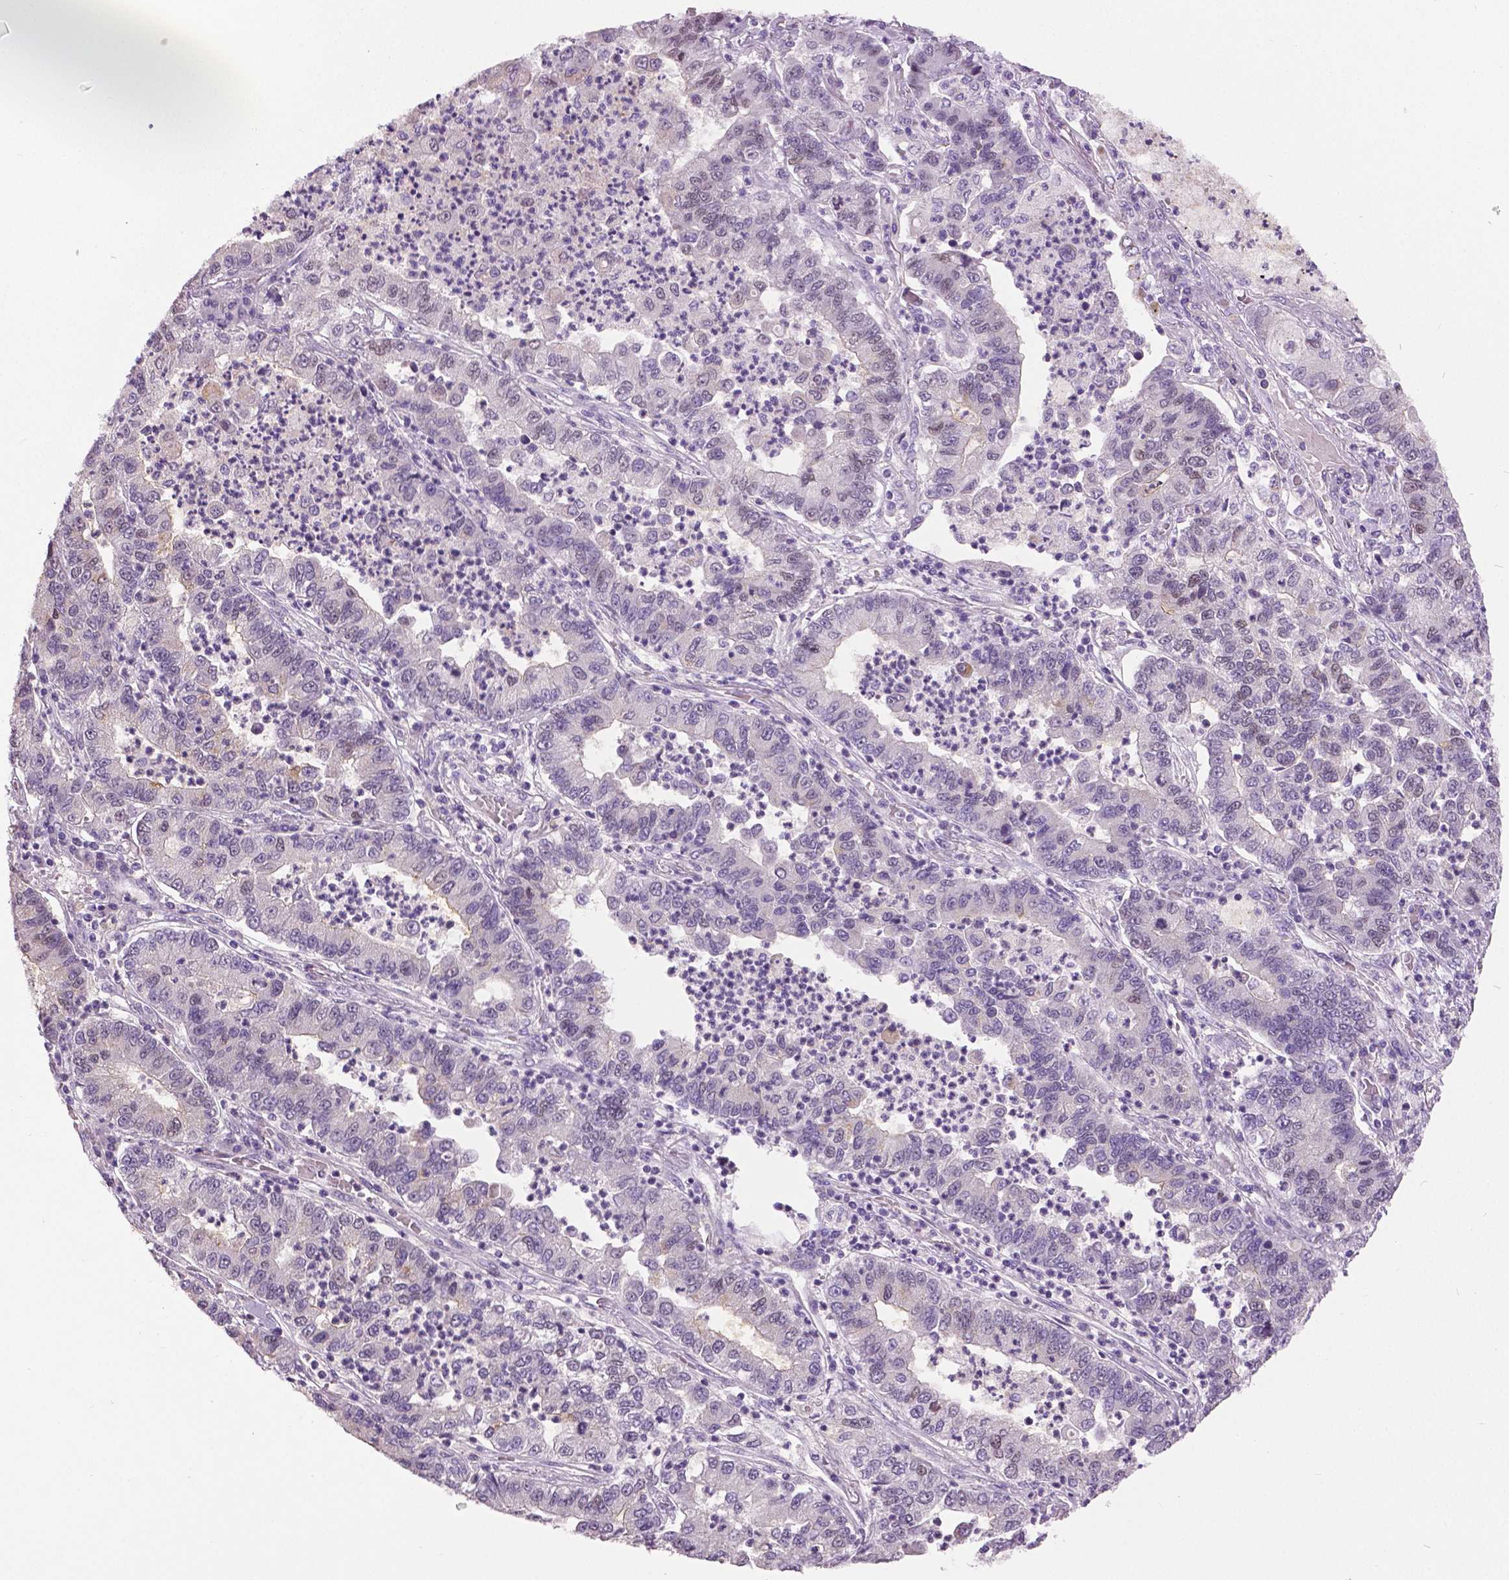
{"staining": {"intensity": "negative", "quantity": "none", "location": "none"}, "tissue": "lung cancer", "cell_type": "Tumor cells", "image_type": "cancer", "snomed": [{"axis": "morphology", "description": "Adenocarcinoma, NOS"}, {"axis": "topography", "description": "Lung"}], "caption": "Tumor cells are negative for brown protein staining in lung cancer (adenocarcinoma).", "gene": "FOXA1", "patient": {"sex": "female", "age": 57}}